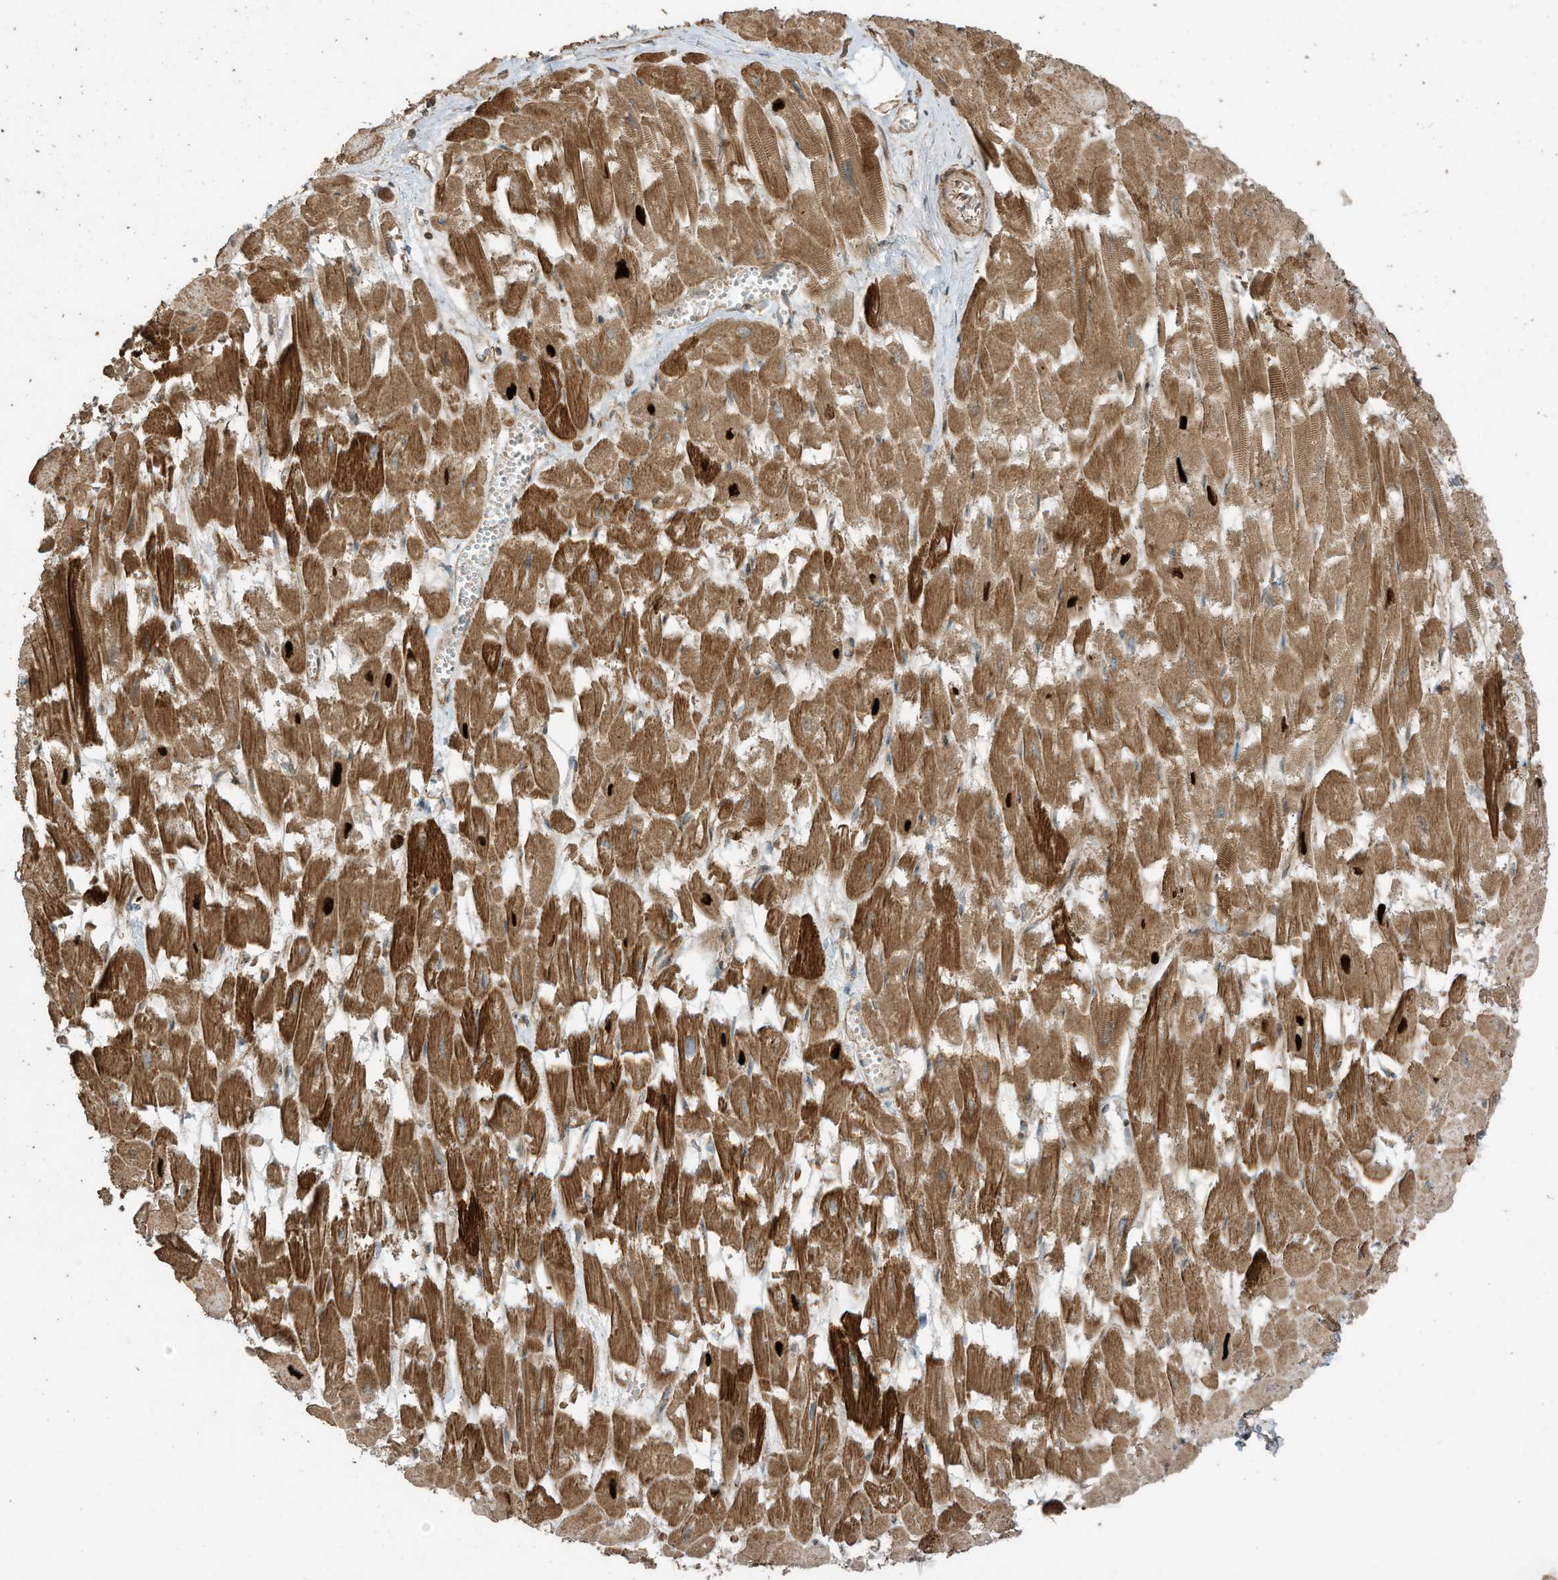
{"staining": {"intensity": "strong", "quantity": ">75%", "location": "cytoplasmic/membranous"}, "tissue": "heart muscle", "cell_type": "Cardiomyocytes", "image_type": "normal", "snomed": [{"axis": "morphology", "description": "Normal tissue, NOS"}, {"axis": "topography", "description": "Heart"}], "caption": "Immunohistochemical staining of benign heart muscle displays >75% levels of strong cytoplasmic/membranous protein positivity in about >75% of cardiomyocytes.", "gene": "ZNF653", "patient": {"sex": "male", "age": 54}}